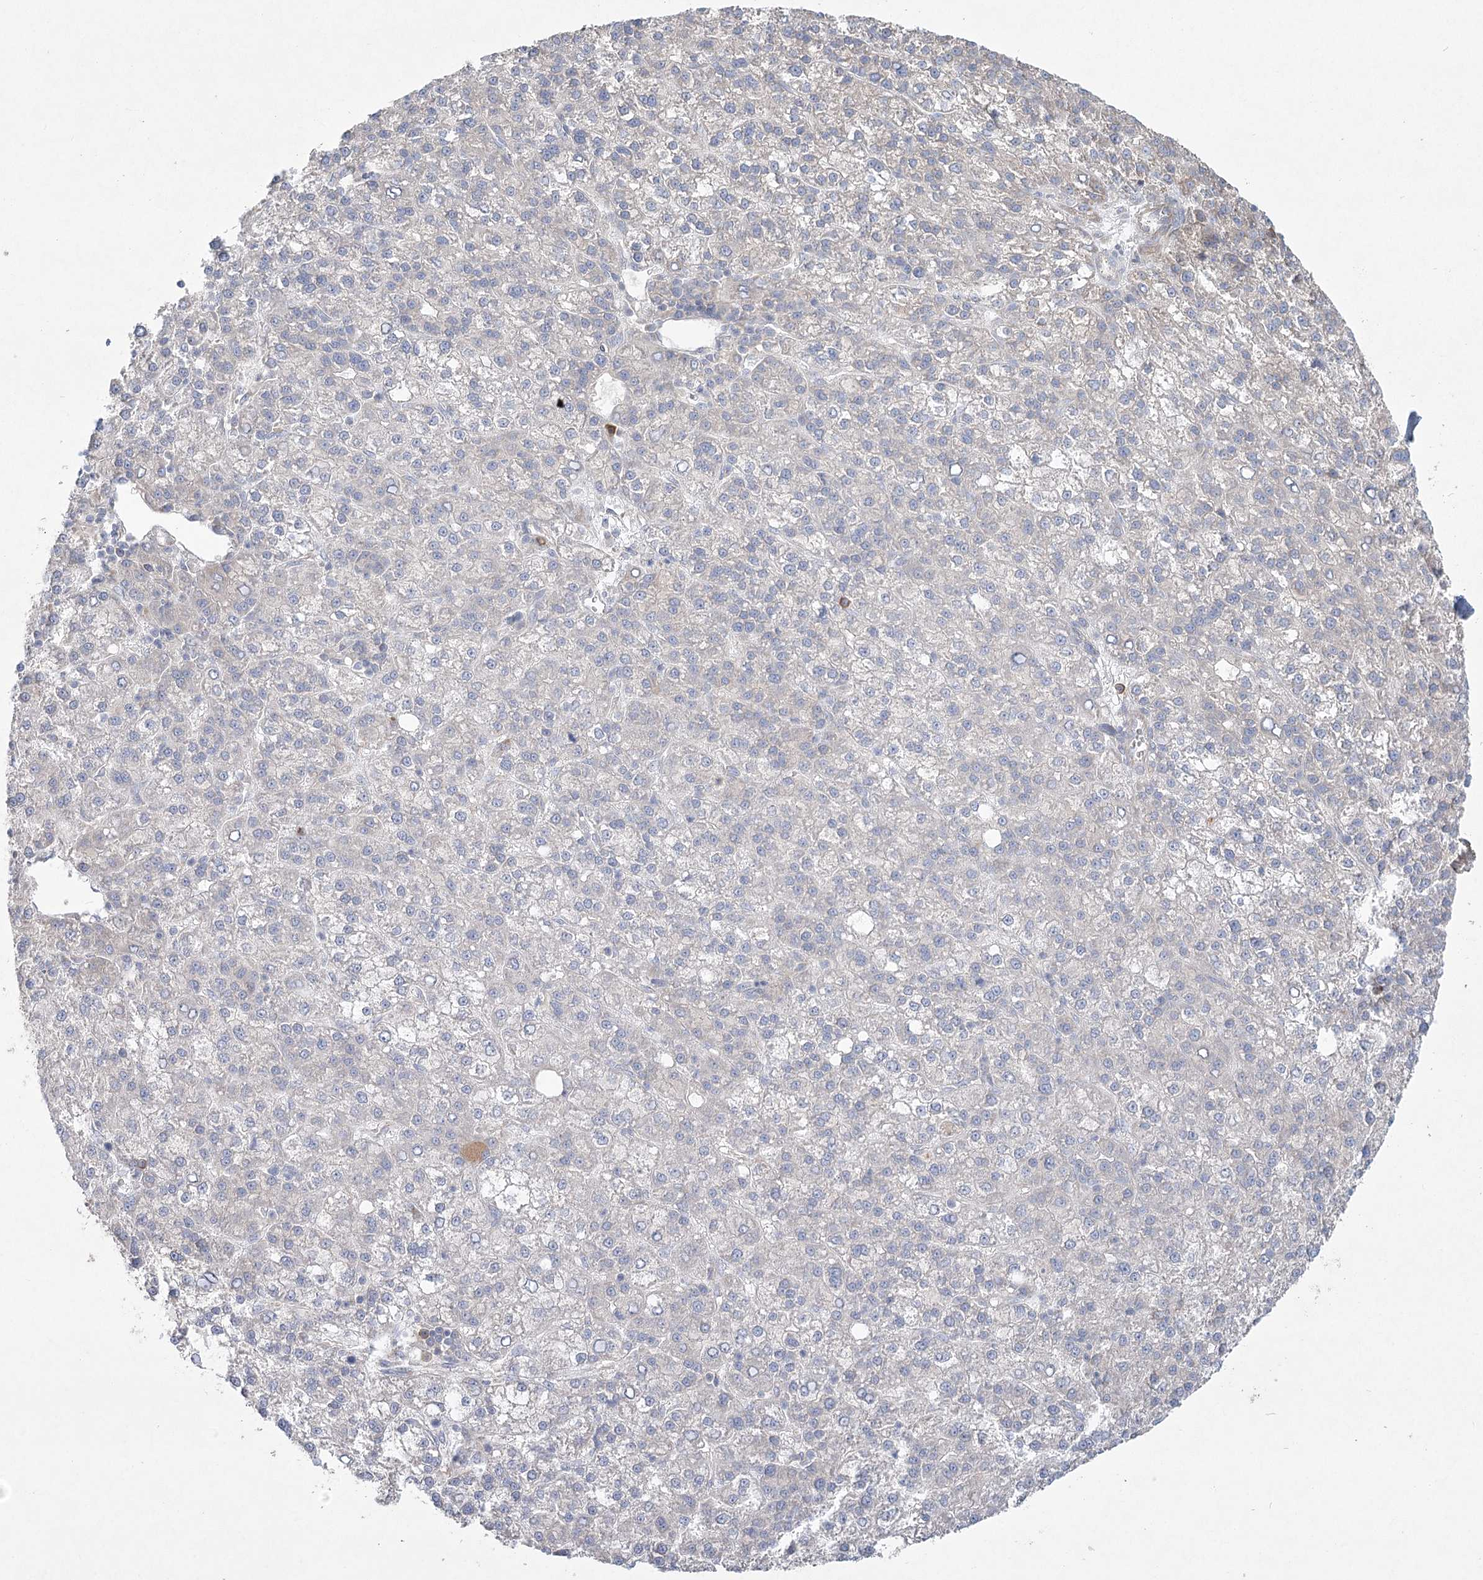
{"staining": {"intensity": "negative", "quantity": "none", "location": "none"}, "tissue": "liver cancer", "cell_type": "Tumor cells", "image_type": "cancer", "snomed": [{"axis": "morphology", "description": "Carcinoma, Hepatocellular, NOS"}, {"axis": "topography", "description": "Liver"}], "caption": "Tumor cells show no significant protein staining in liver cancer.", "gene": "CAMTA1", "patient": {"sex": "female", "age": 58}}